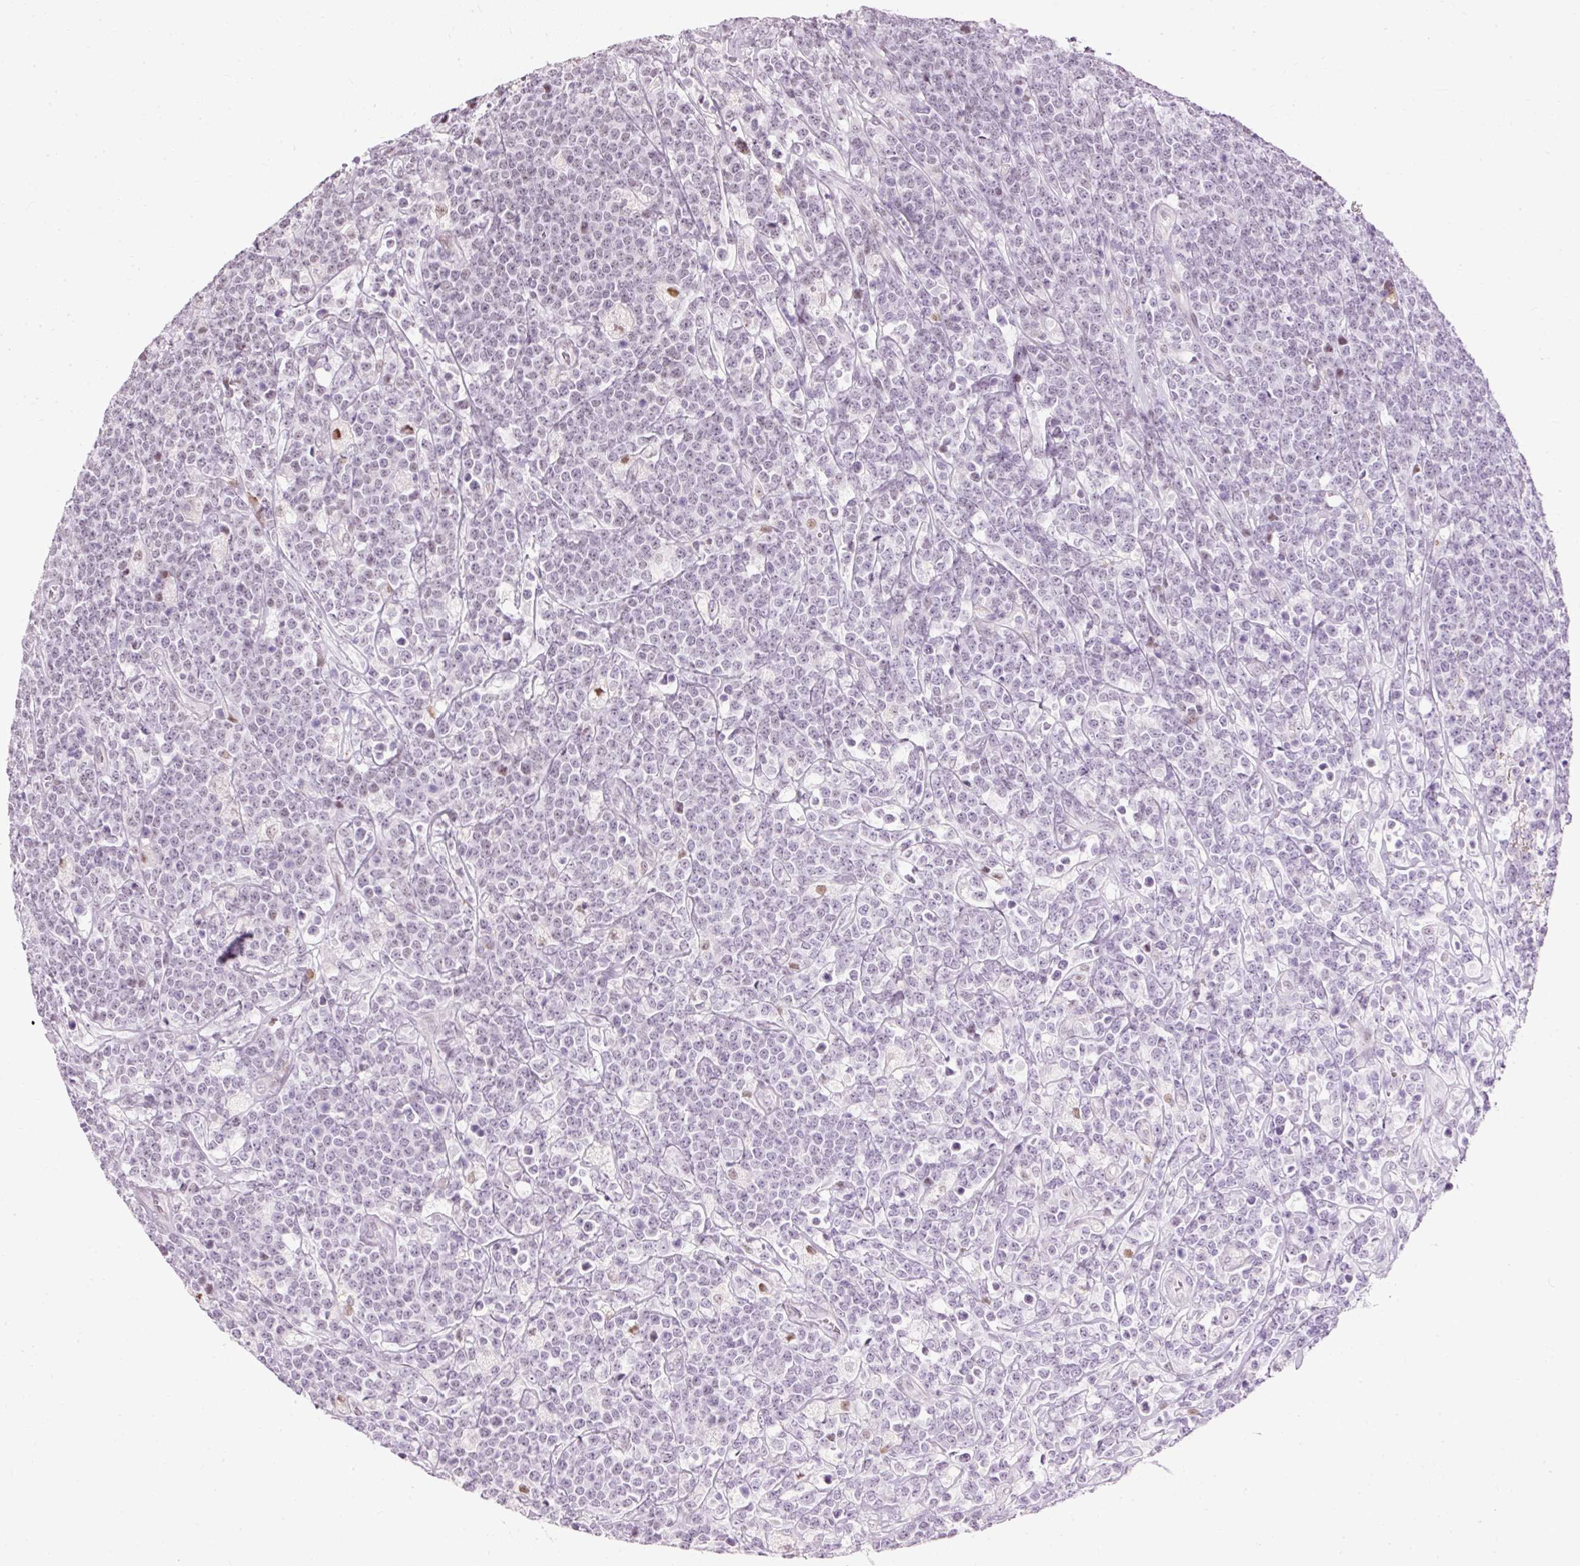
{"staining": {"intensity": "negative", "quantity": "none", "location": "none"}, "tissue": "lymphoma", "cell_type": "Tumor cells", "image_type": "cancer", "snomed": [{"axis": "morphology", "description": "Malignant lymphoma, non-Hodgkin's type, High grade"}, {"axis": "topography", "description": "Small intestine"}], "caption": "Lymphoma stained for a protein using IHC reveals no staining tumor cells.", "gene": "PDE6B", "patient": {"sex": "male", "age": 8}}